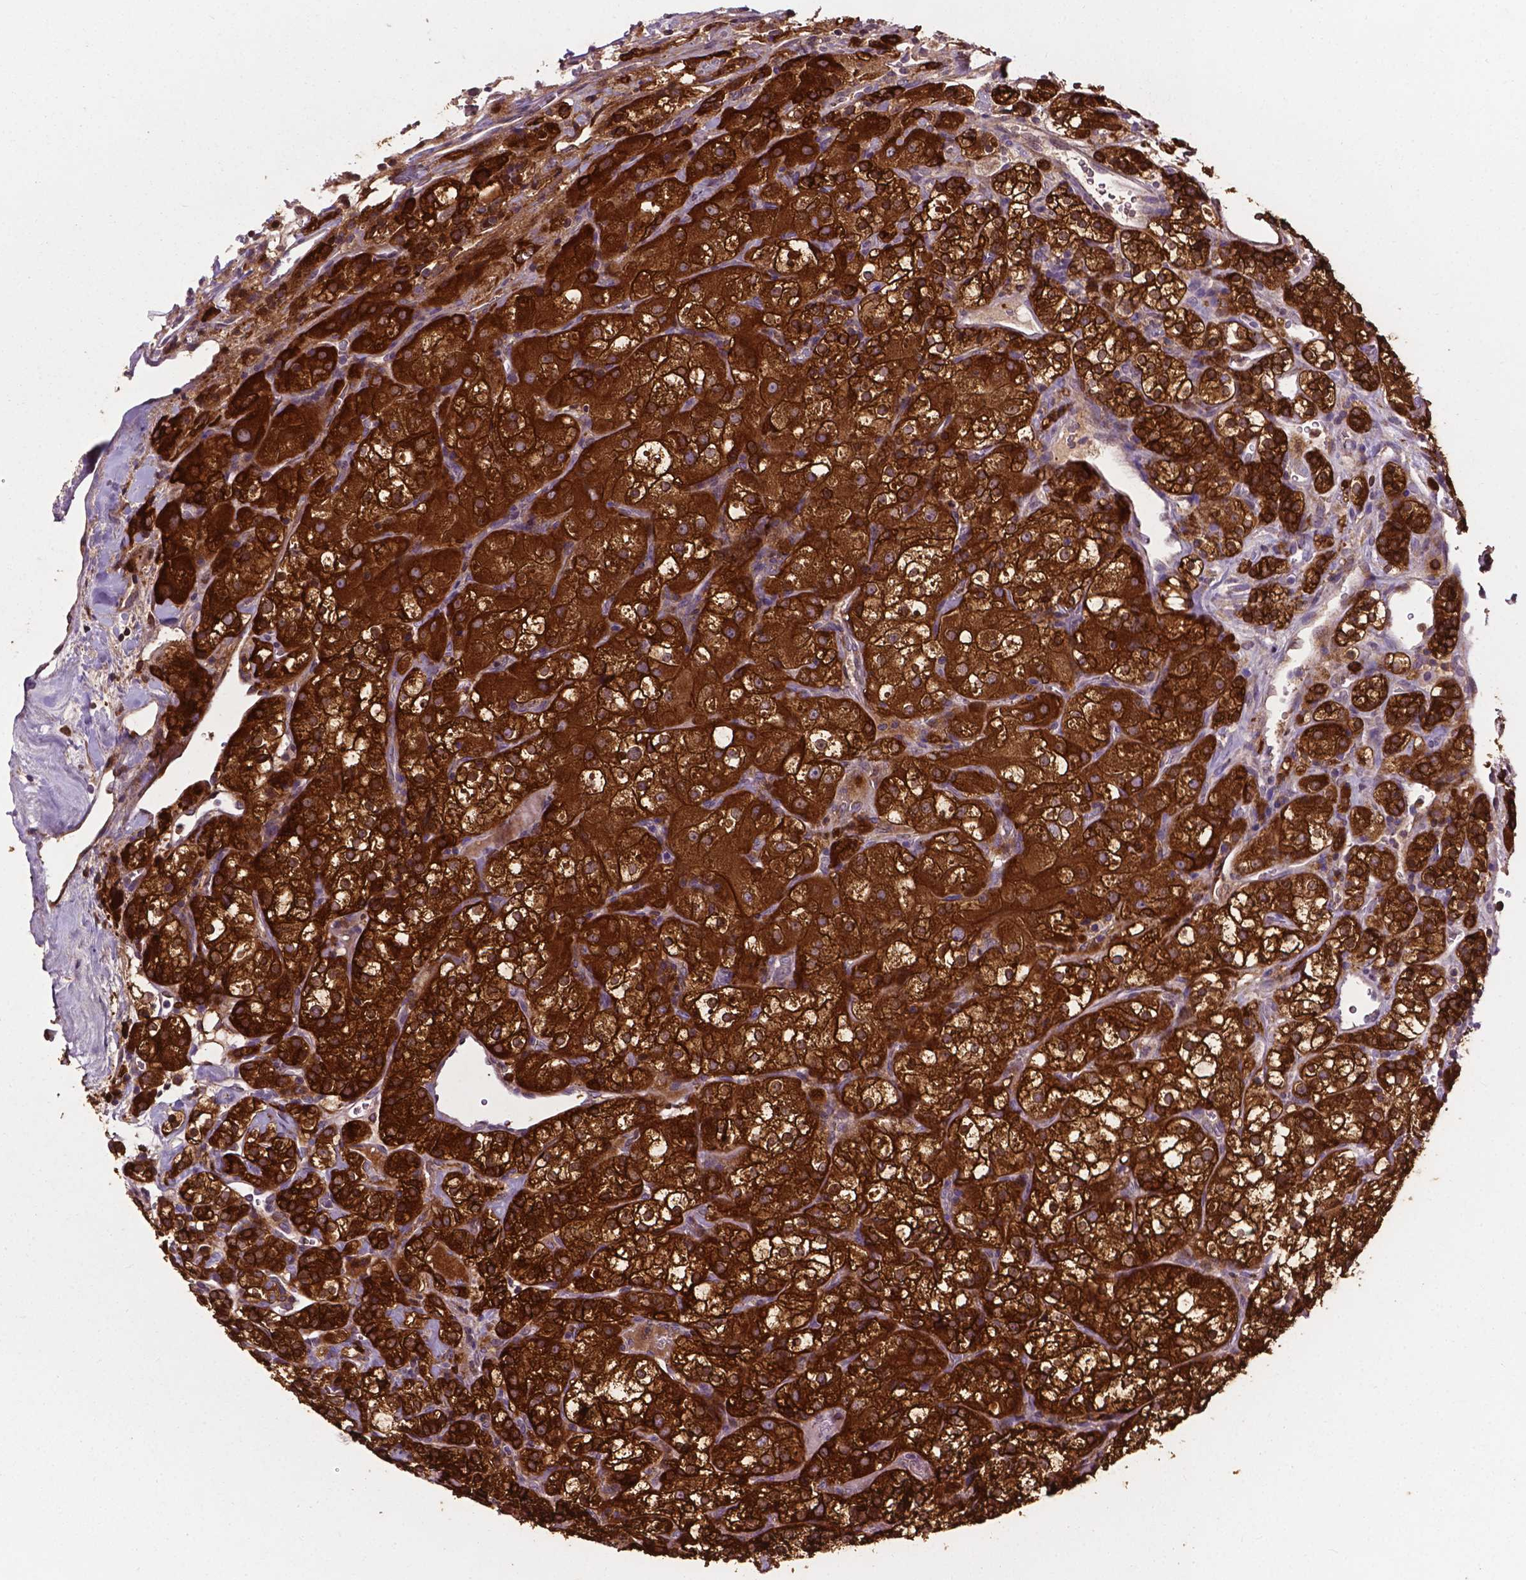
{"staining": {"intensity": "strong", "quantity": ">75%", "location": "cytoplasmic/membranous"}, "tissue": "renal cancer", "cell_type": "Tumor cells", "image_type": "cancer", "snomed": [{"axis": "morphology", "description": "Adenocarcinoma, NOS"}, {"axis": "topography", "description": "Kidney"}], "caption": "This is an image of IHC staining of adenocarcinoma (renal), which shows strong expression in the cytoplasmic/membranous of tumor cells.", "gene": "SMAD3", "patient": {"sex": "male", "age": 77}}